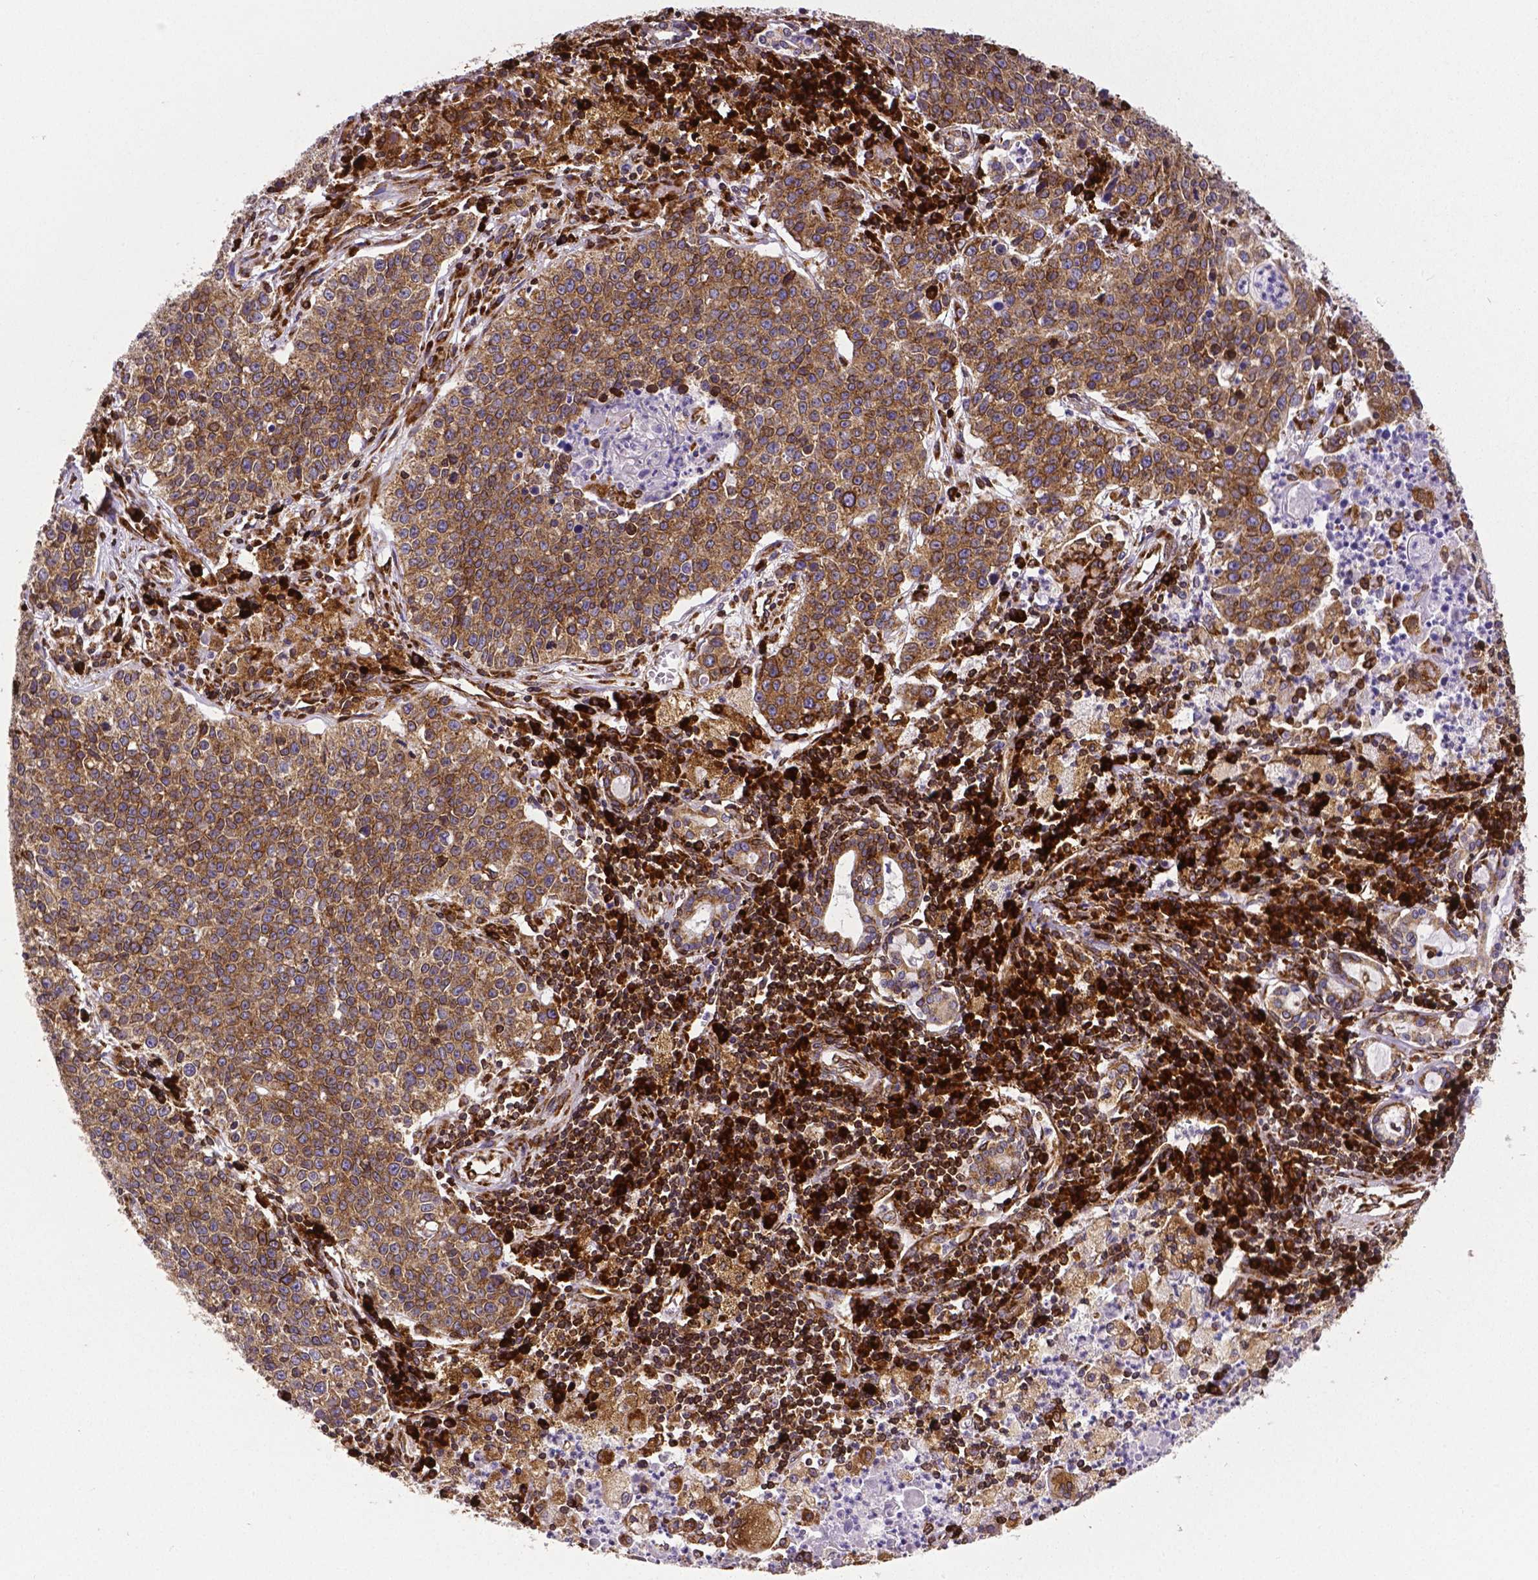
{"staining": {"intensity": "moderate", "quantity": ">75%", "location": "cytoplasmic/membranous"}, "tissue": "lung cancer", "cell_type": "Tumor cells", "image_type": "cancer", "snomed": [{"axis": "morphology", "description": "Squamous cell carcinoma, NOS"}, {"axis": "morphology", "description": "Squamous cell carcinoma, metastatic, NOS"}, {"axis": "topography", "description": "Lung"}, {"axis": "topography", "description": "Pleura, NOS"}], "caption": "Protein analysis of lung squamous cell carcinoma tissue demonstrates moderate cytoplasmic/membranous expression in approximately >75% of tumor cells.", "gene": "MTDH", "patient": {"sex": "male", "age": 72}}